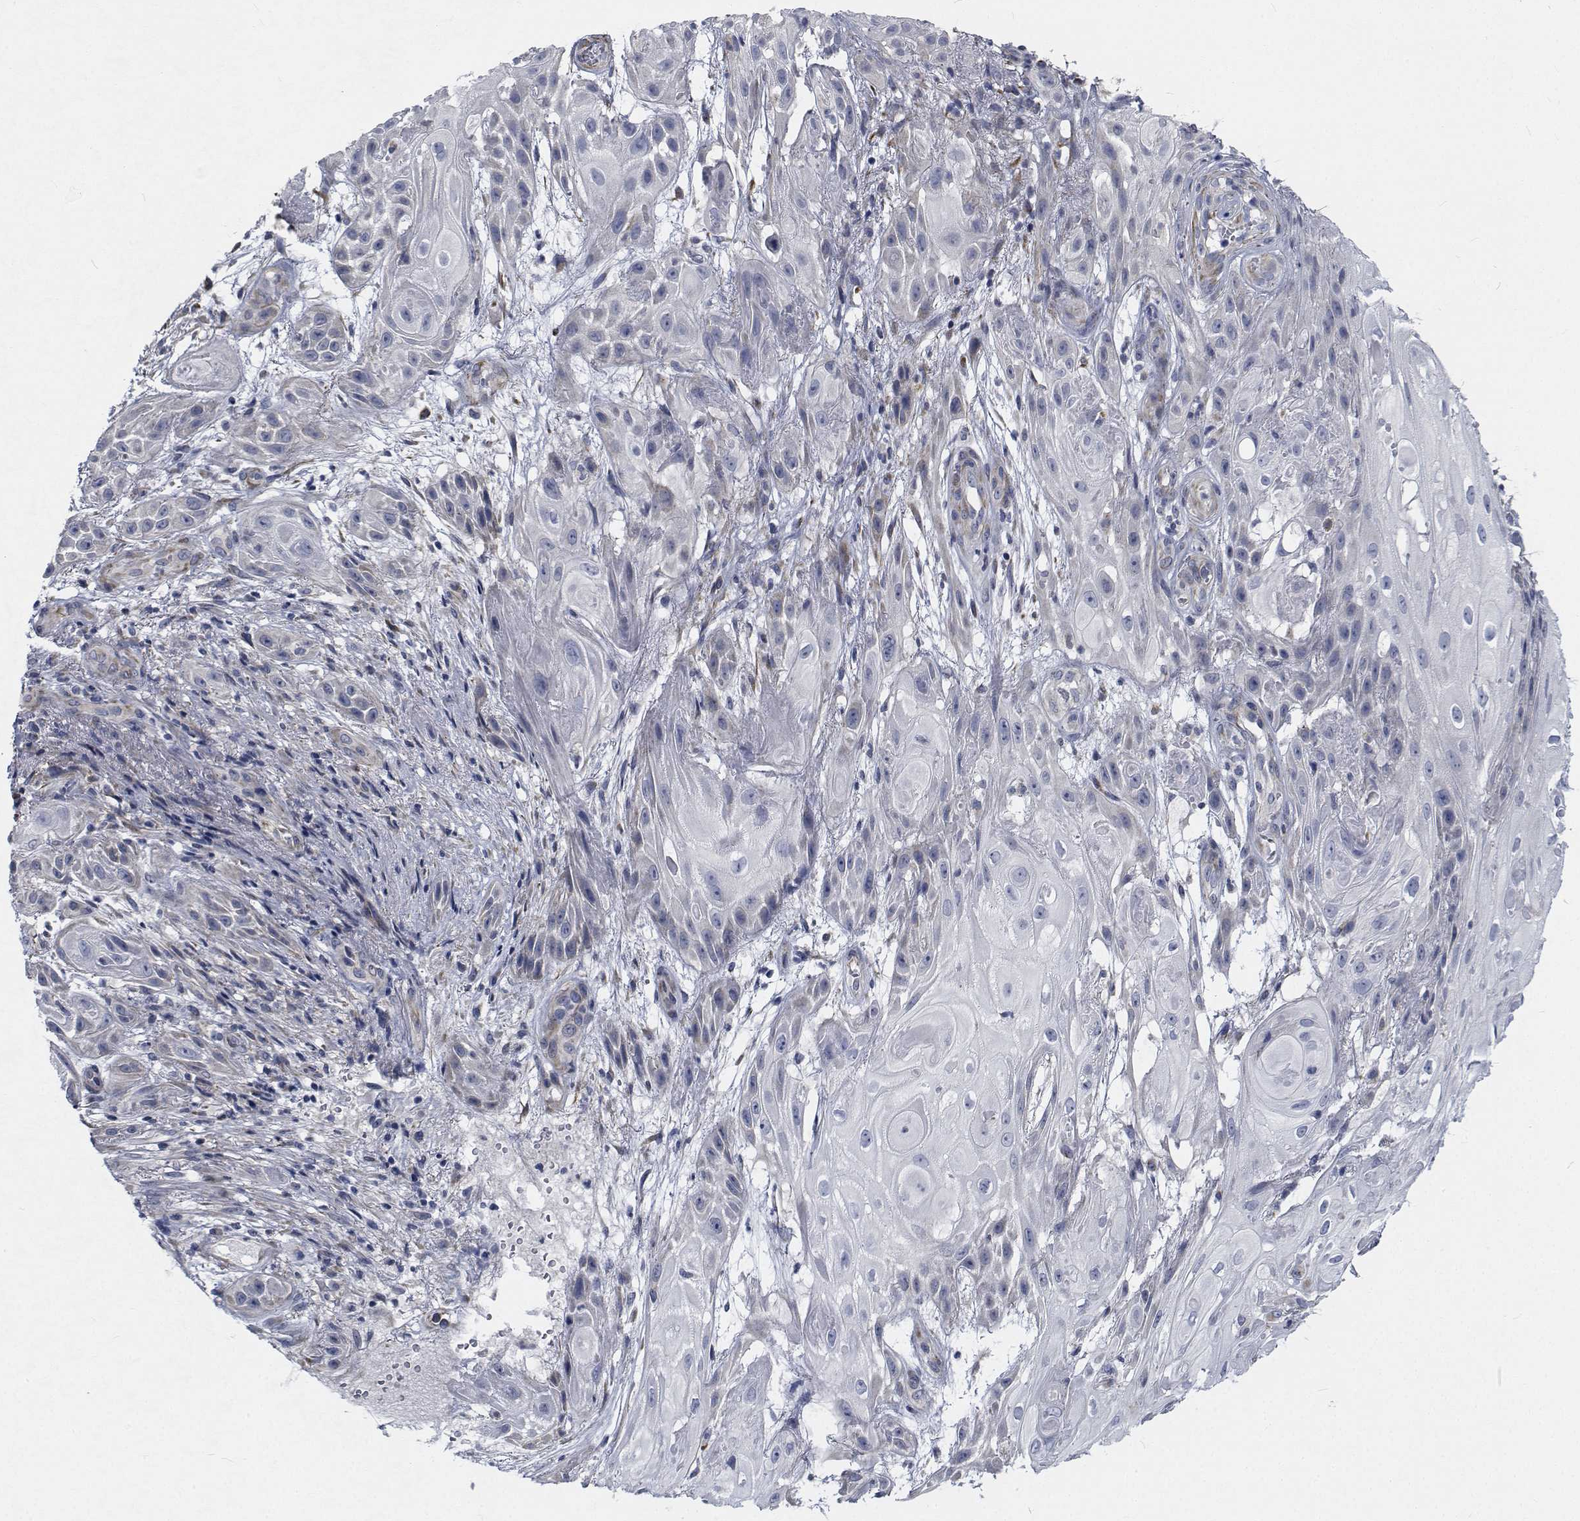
{"staining": {"intensity": "negative", "quantity": "none", "location": "none"}, "tissue": "skin cancer", "cell_type": "Tumor cells", "image_type": "cancer", "snomed": [{"axis": "morphology", "description": "Squamous cell carcinoma, NOS"}, {"axis": "topography", "description": "Skin"}], "caption": "Squamous cell carcinoma (skin) stained for a protein using IHC shows no expression tumor cells.", "gene": "TTBK1", "patient": {"sex": "male", "age": 62}}